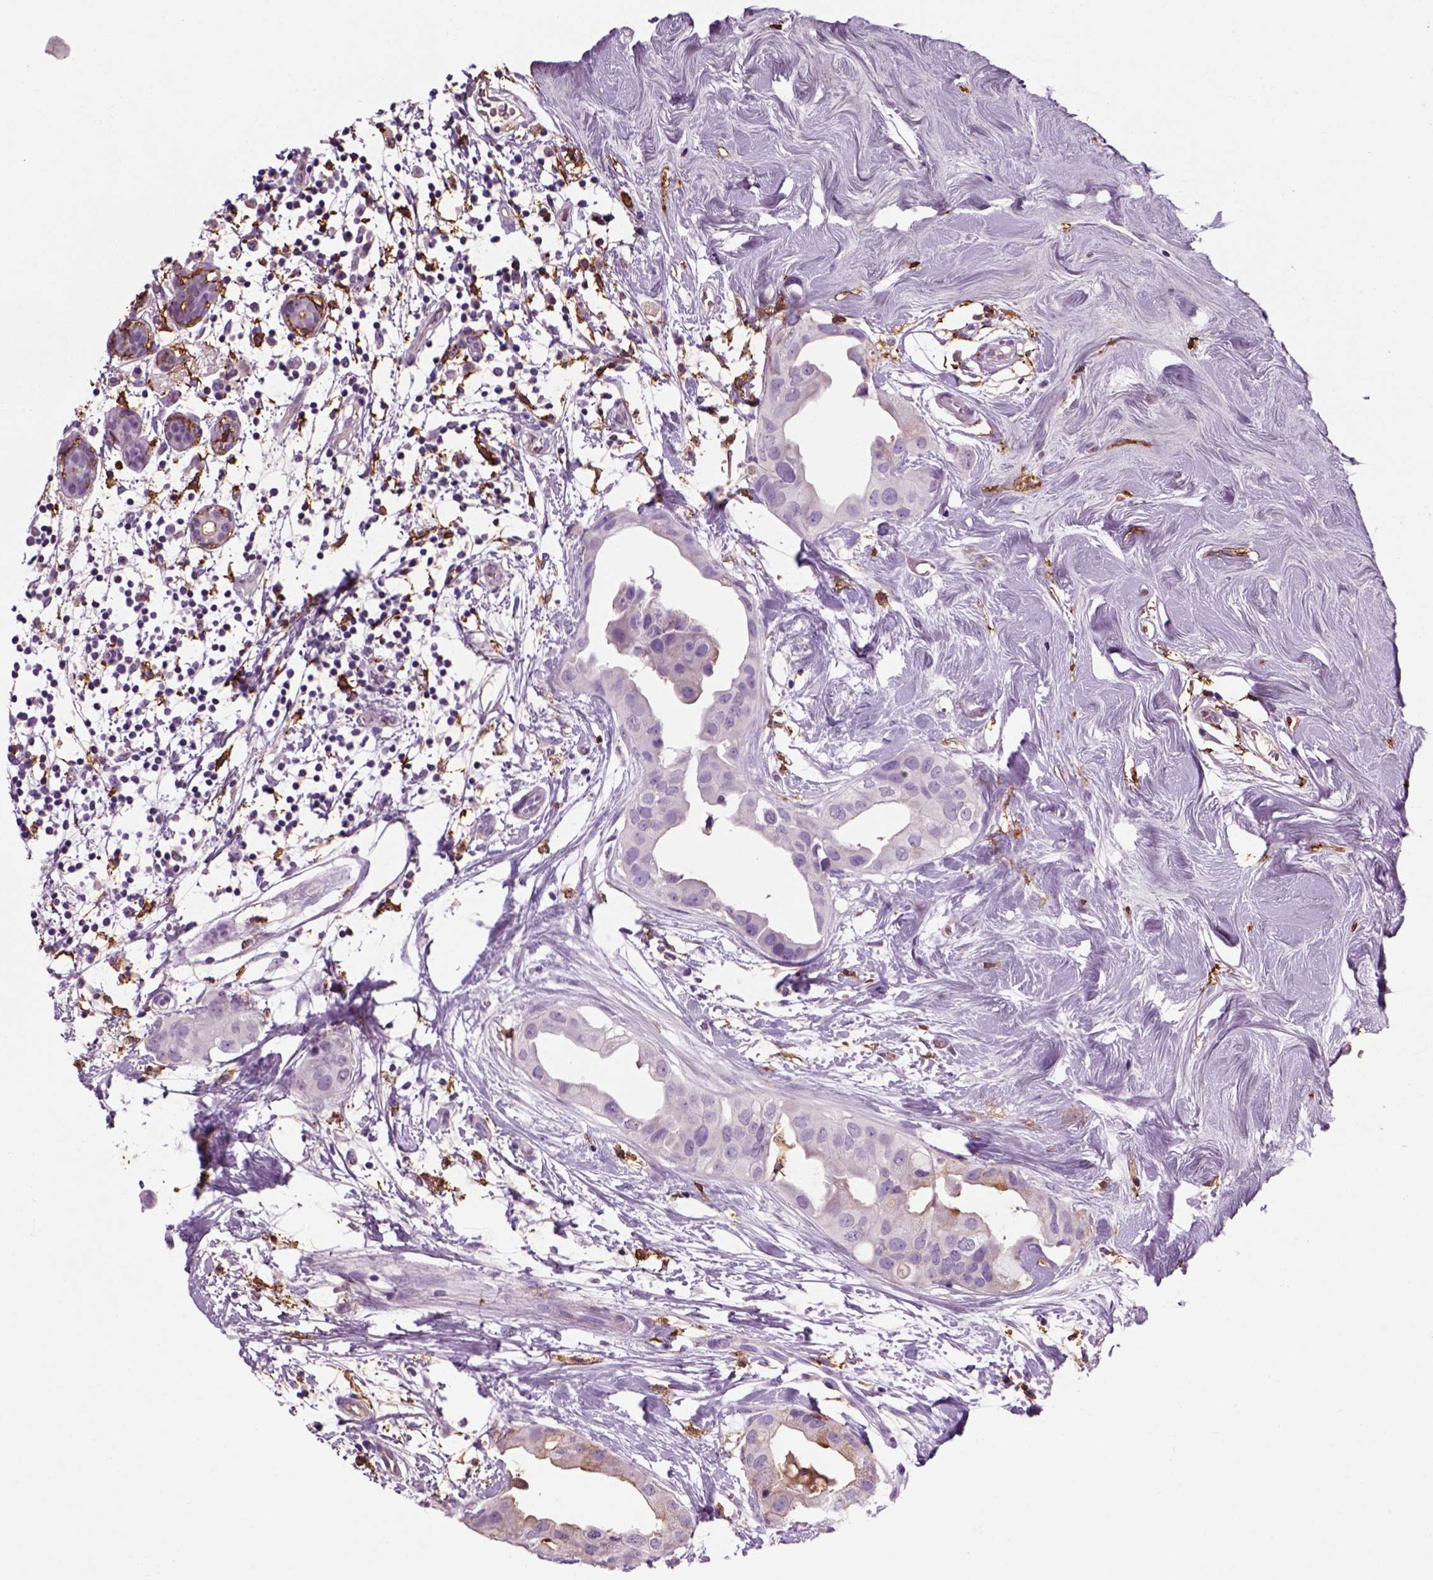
{"staining": {"intensity": "negative", "quantity": "none", "location": "none"}, "tissue": "breast cancer", "cell_type": "Tumor cells", "image_type": "cancer", "snomed": [{"axis": "morphology", "description": "Normal tissue, NOS"}, {"axis": "morphology", "description": "Duct carcinoma"}, {"axis": "topography", "description": "Breast"}], "caption": "Micrograph shows no protein staining in tumor cells of breast invasive ductal carcinoma tissue. The staining is performed using DAB (3,3'-diaminobenzidine) brown chromogen with nuclei counter-stained in using hematoxylin.", "gene": "CD14", "patient": {"sex": "female", "age": 40}}